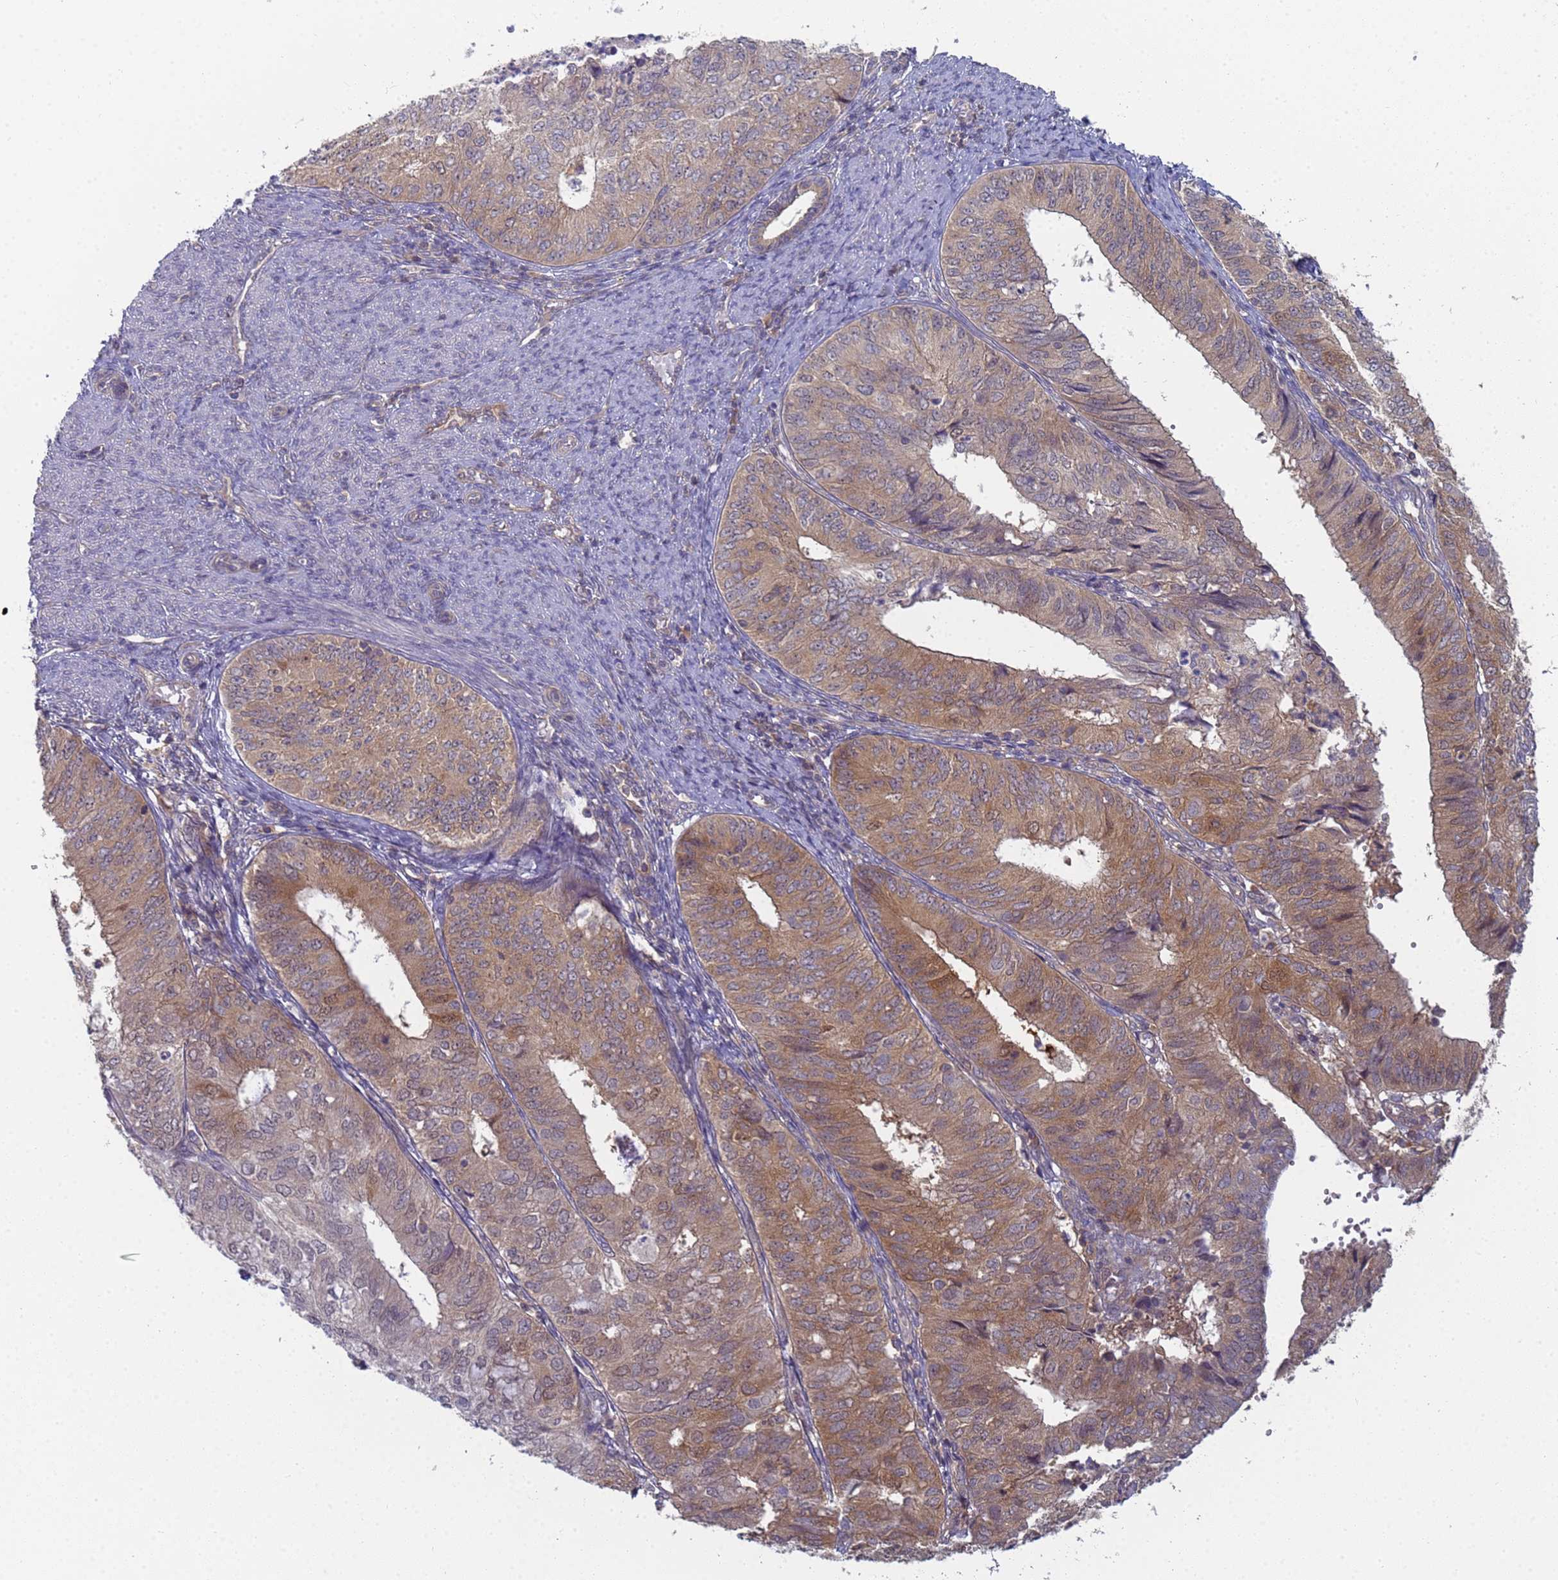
{"staining": {"intensity": "moderate", "quantity": "25%-75%", "location": "cytoplasmic/membranous"}, "tissue": "endometrial cancer", "cell_type": "Tumor cells", "image_type": "cancer", "snomed": [{"axis": "morphology", "description": "Adenocarcinoma, NOS"}, {"axis": "topography", "description": "Endometrium"}], "caption": "This image demonstrates immunohistochemistry staining of human endometrial adenocarcinoma, with medium moderate cytoplasmic/membranous expression in approximately 25%-75% of tumor cells.", "gene": "SHARPIN", "patient": {"sex": "female", "age": 68}}